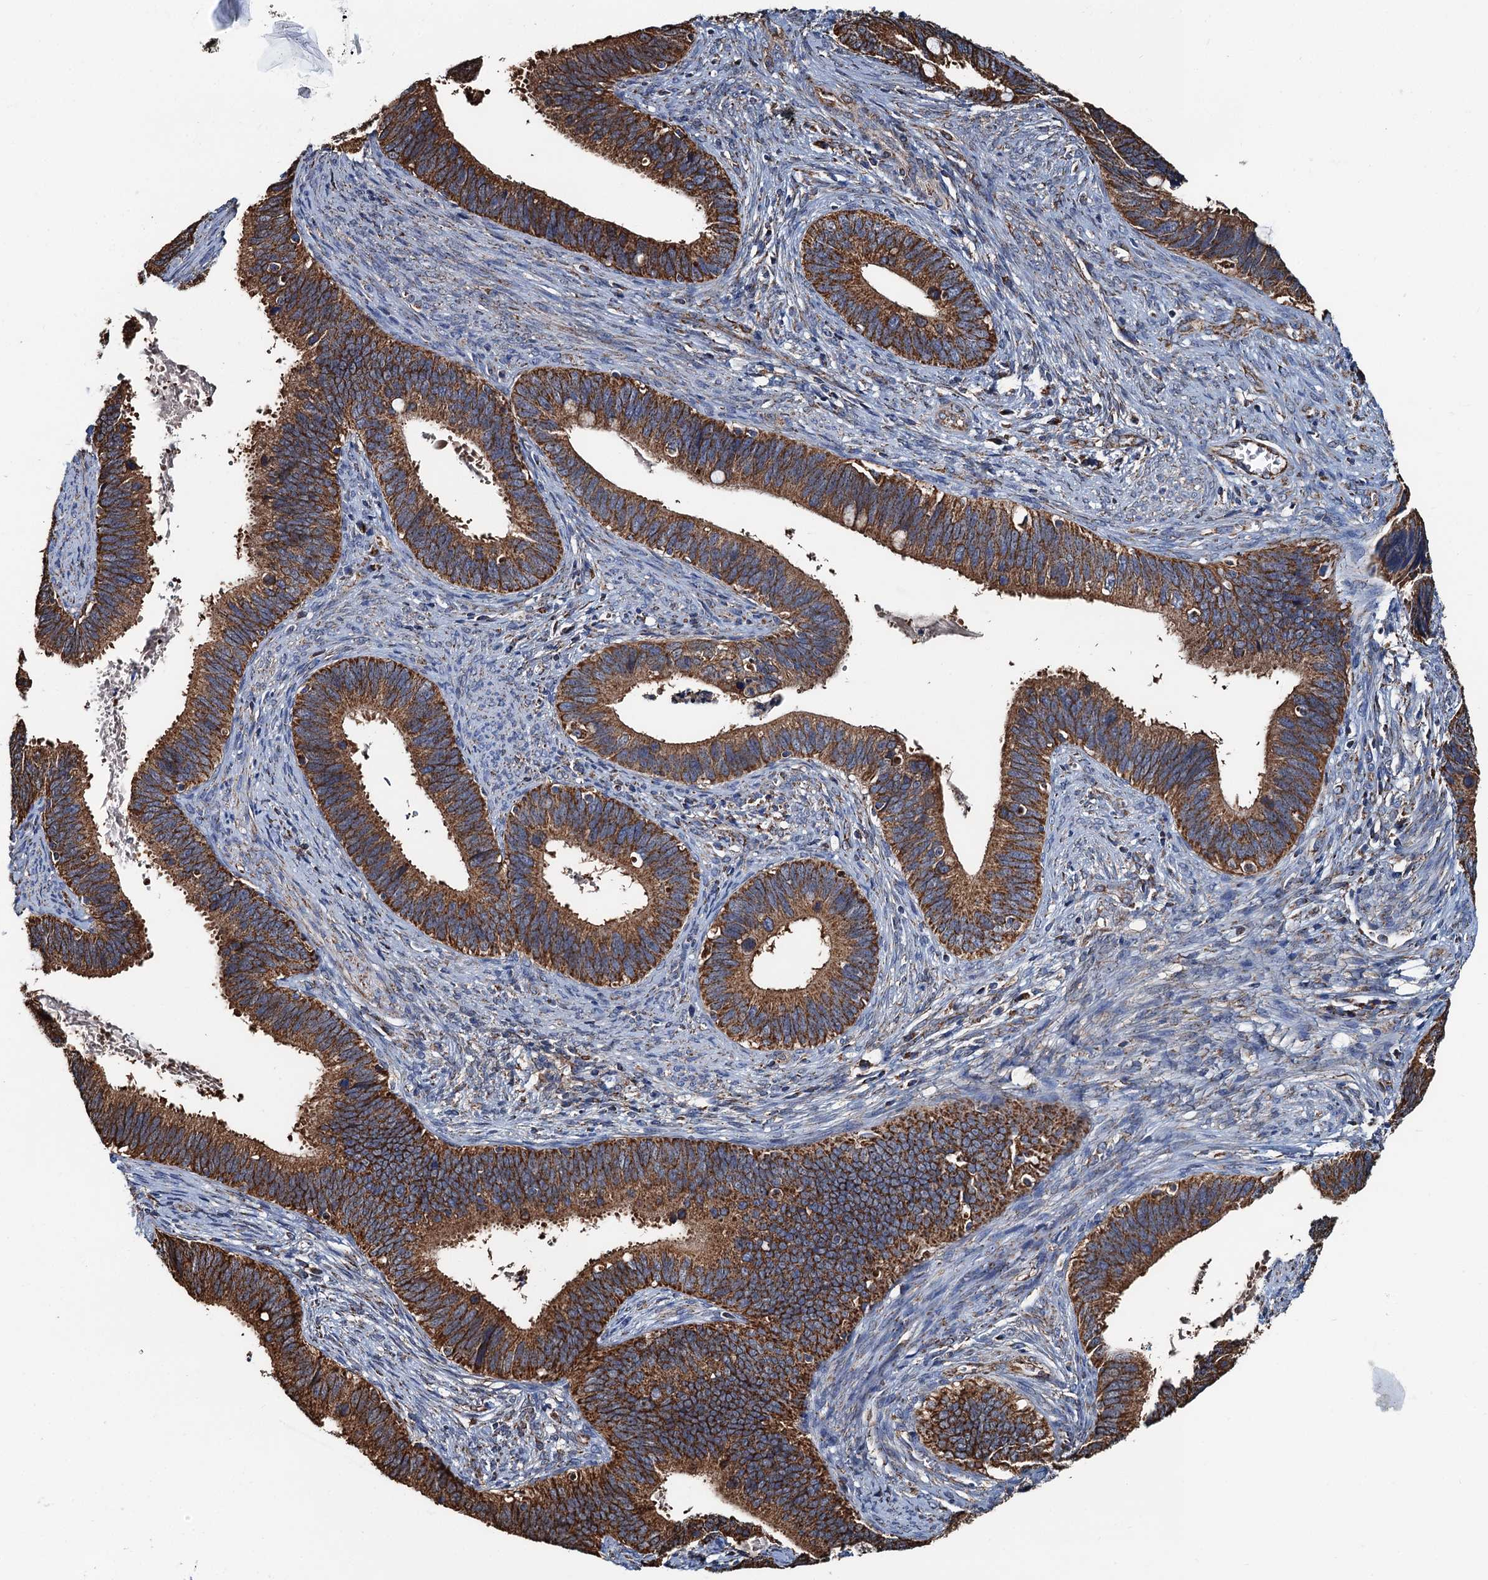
{"staining": {"intensity": "strong", "quantity": ">75%", "location": "cytoplasmic/membranous"}, "tissue": "cervical cancer", "cell_type": "Tumor cells", "image_type": "cancer", "snomed": [{"axis": "morphology", "description": "Adenocarcinoma, NOS"}, {"axis": "topography", "description": "Cervix"}], "caption": "The histopathology image shows a brown stain indicating the presence of a protein in the cytoplasmic/membranous of tumor cells in cervical cancer (adenocarcinoma). Ihc stains the protein of interest in brown and the nuclei are stained blue.", "gene": "AAGAB", "patient": {"sex": "female", "age": 42}}